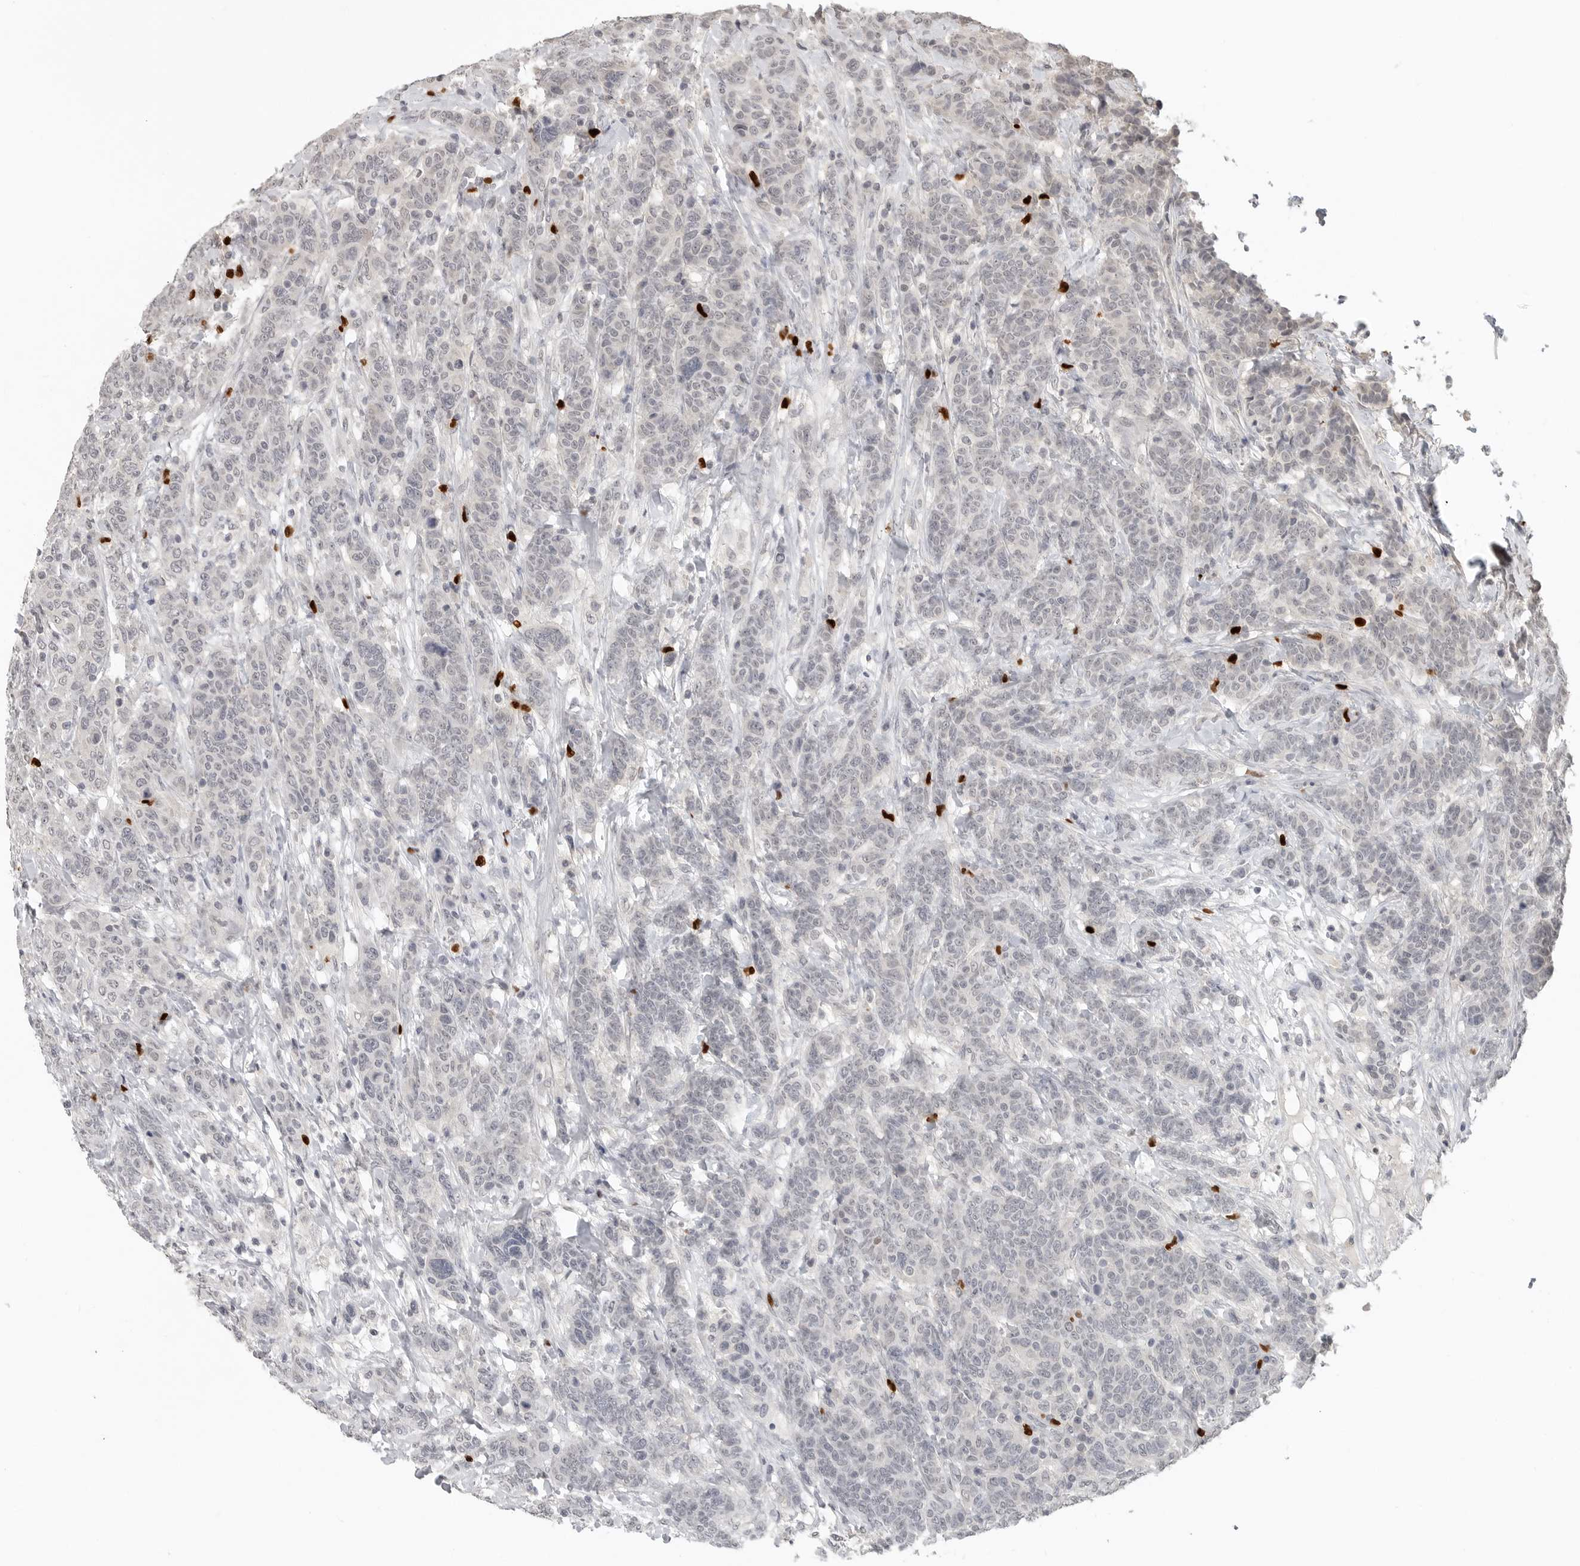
{"staining": {"intensity": "negative", "quantity": "none", "location": "none"}, "tissue": "breast cancer", "cell_type": "Tumor cells", "image_type": "cancer", "snomed": [{"axis": "morphology", "description": "Duct carcinoma"}, {"axis": "topography", "description": "Breast"}], "caption": "A photomicrograph of invasive ductal carcinoma (breast) stained for a protein demonstrates no brown staining in tumor cells.", "gene": "FOXP3", "patient": {"sex": "female", "age": 37}}